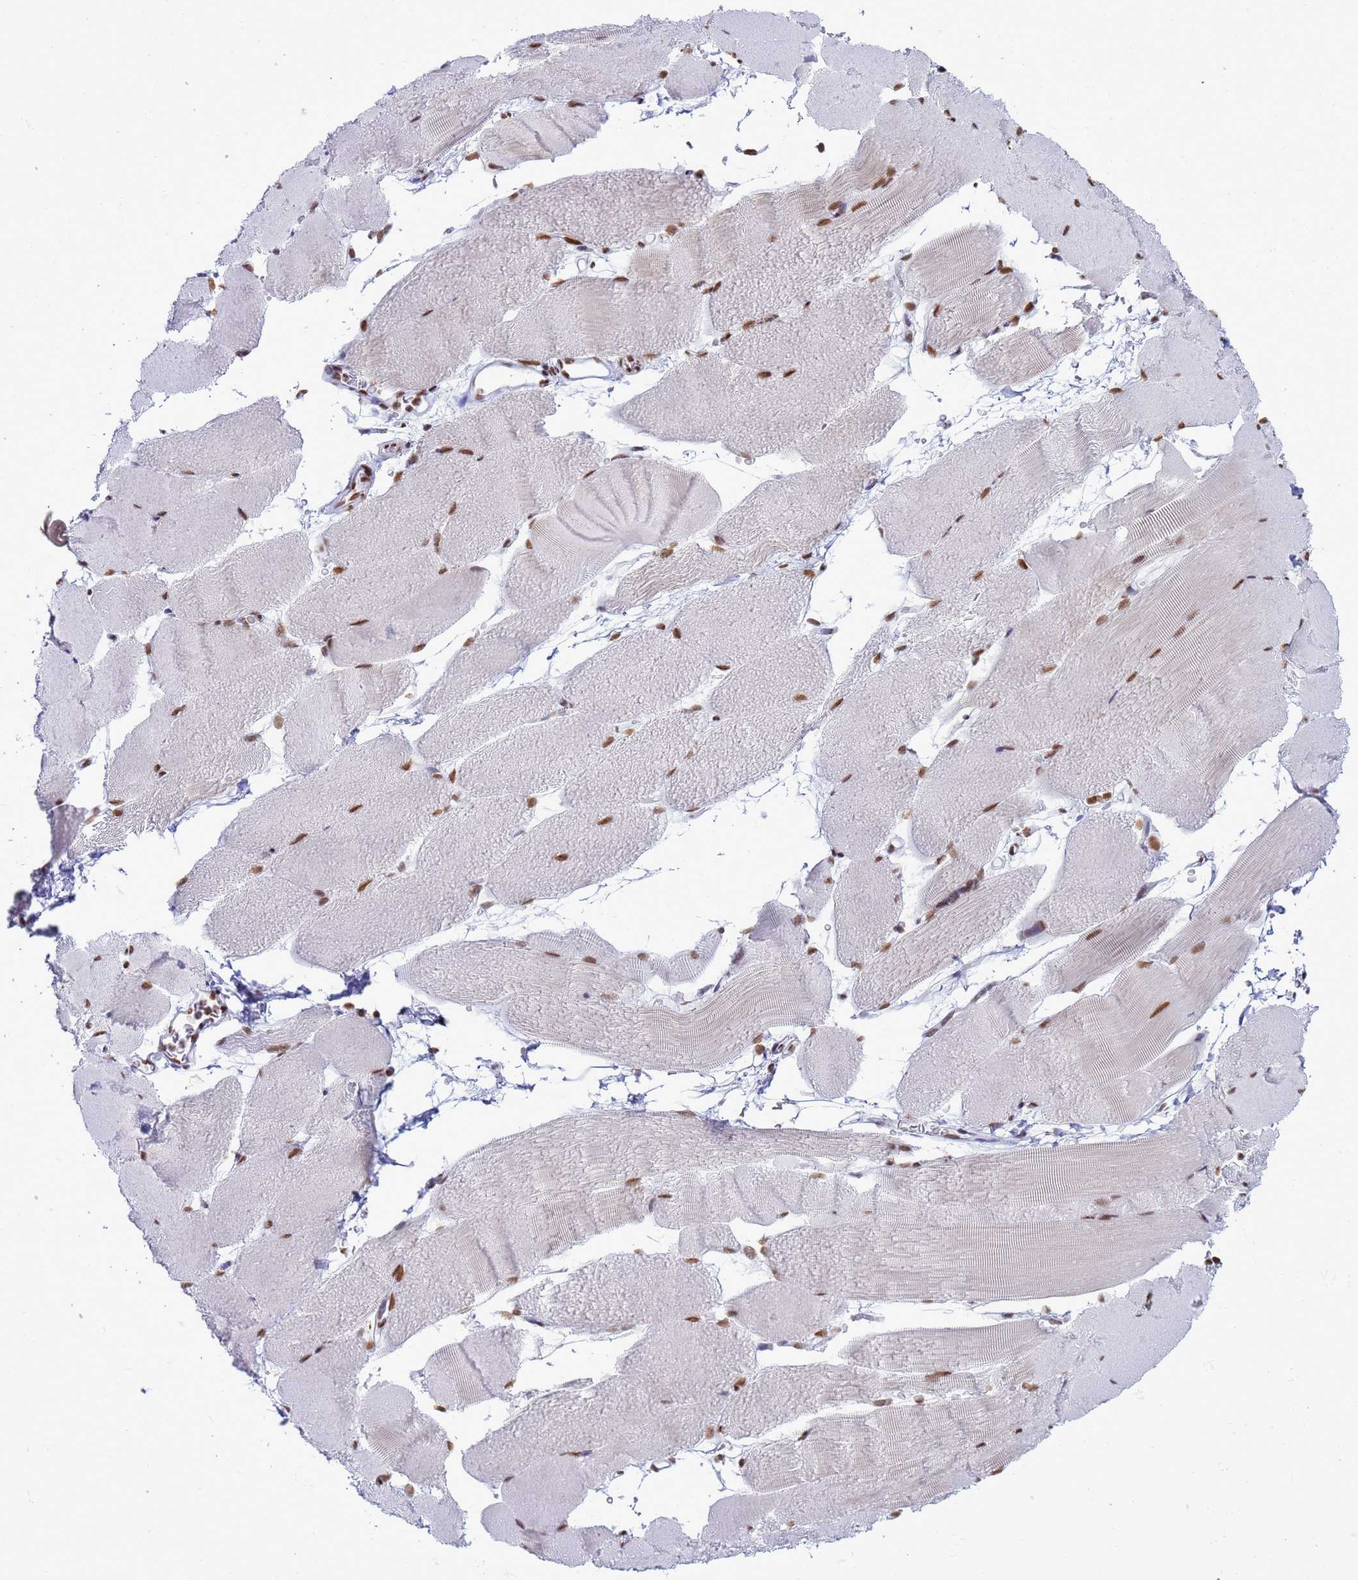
{"staining": {"intensity": "moderate", "quantity": ">75%", "location": "nuclear"}, "tissue": "skeletal muscle", "cell_type": "Myocytes", "image_type": "normal", "snomed": [{"axis": "morphology", "description": "Normal tissue, NOS"}, {"axis": "topography", "description": "Skeletal muscle"}, {"axis": "topography", "description": "Parathyroid gland"}], "caption": "Brown immunohistochemical staining in unremarkable skeletal muscle displays moderate nuclear positivity in about >75% of myocytes. Using DAB (brown) and hematoxylin (blue) stains, captured at high magnification using brightfield microscopy.", "gene": "RALY", "patient": {"sex": "female", "age": 37}}